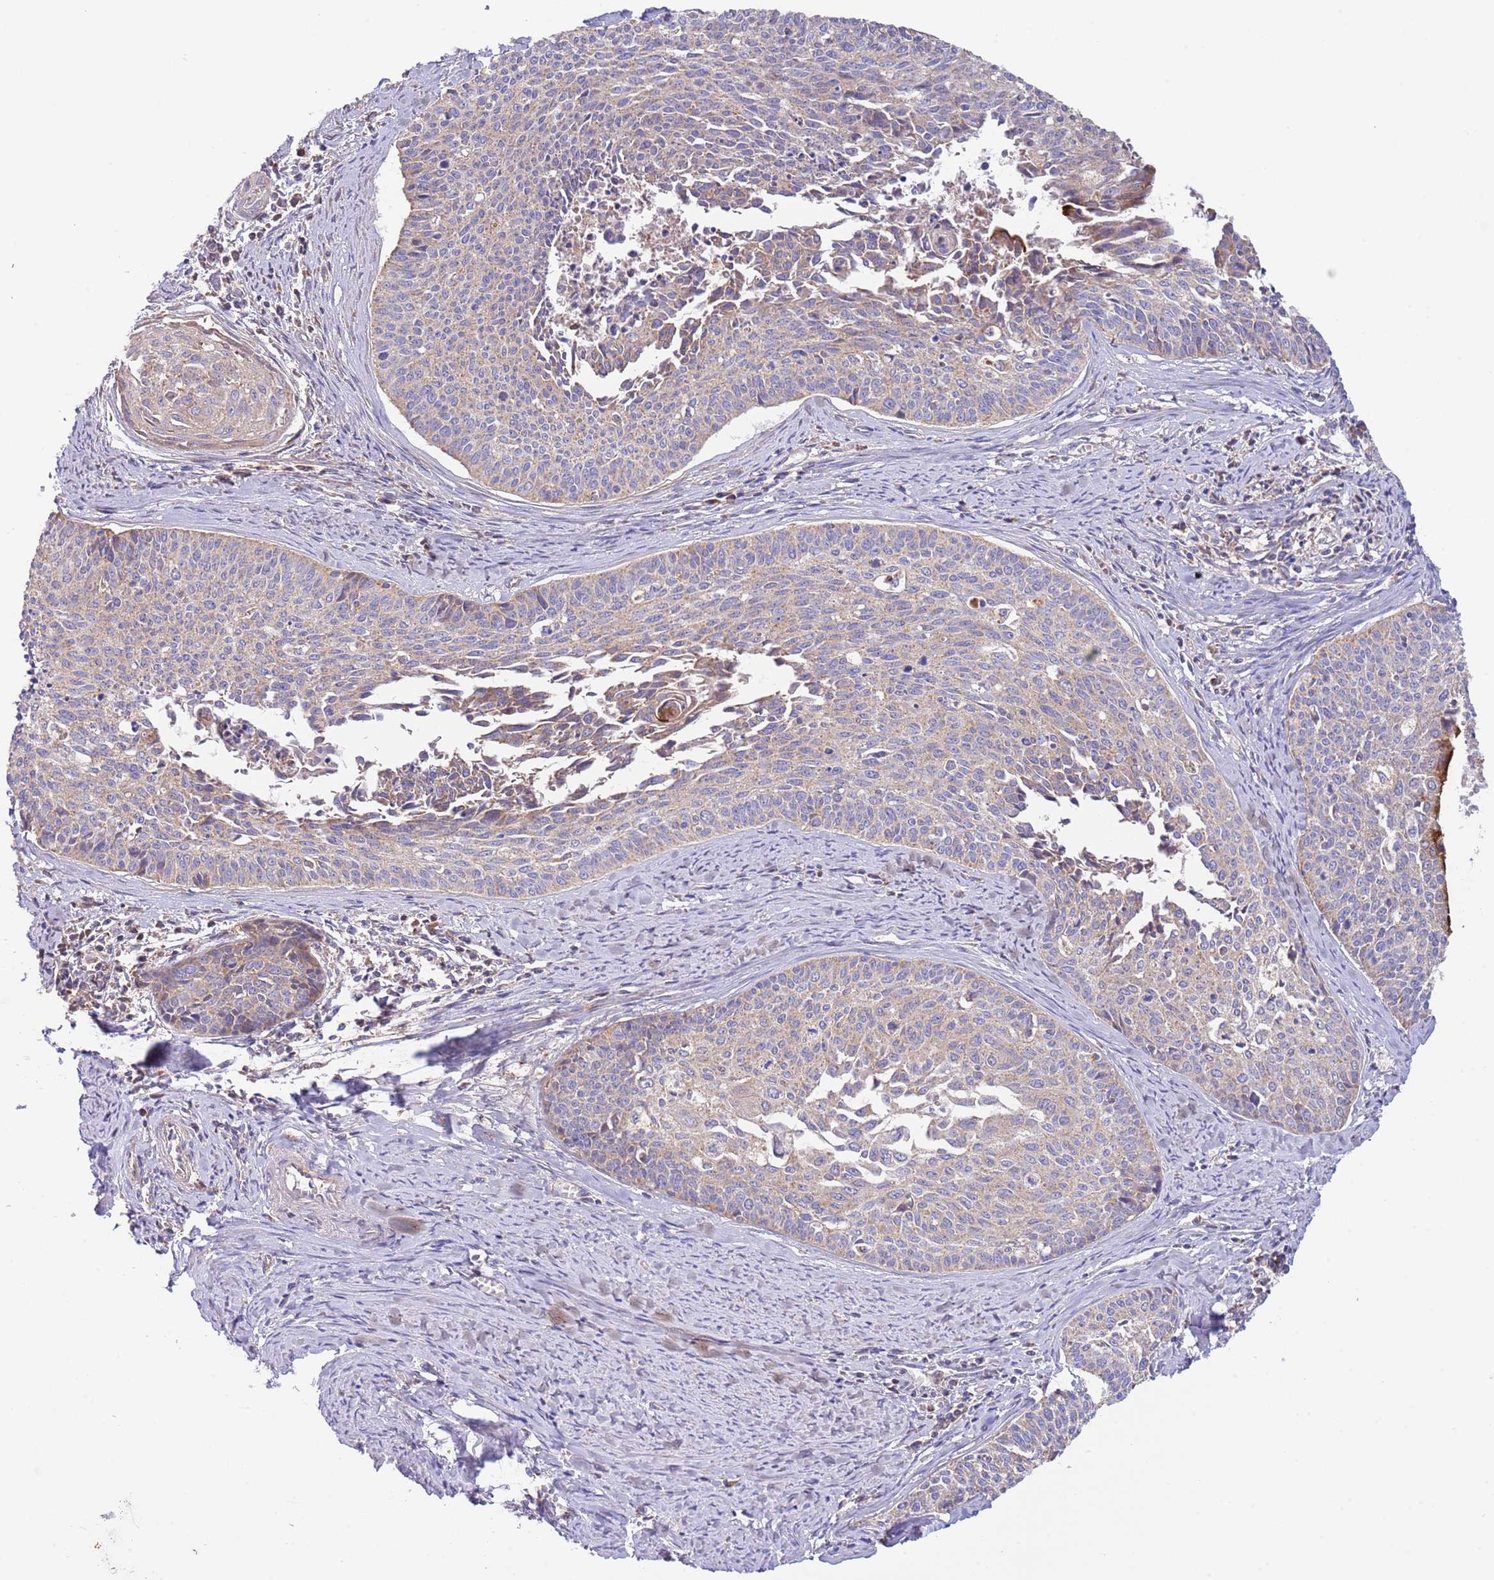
{"staining": {"intensity": "weak", "quantity": ">75%", "location": "cytoplasmic/membranous"}, "tissue": "cervical cancer", "cell_type": "Tumor cells", "image_type": "cancer", "snomed": [{"axis": "morphology", "description": "Squamous cell carcinoma, NOS"}, {"axis": "topography", "description": "Cervix"}], "caption": "Weak cytoplasmic/membranous protein expression is seen in about >75% of tumor cells in cervical cancer (squamous cell carcinoma).", "gene": "DNAJA3", "patient": {"sex": "female", "age": 55}}